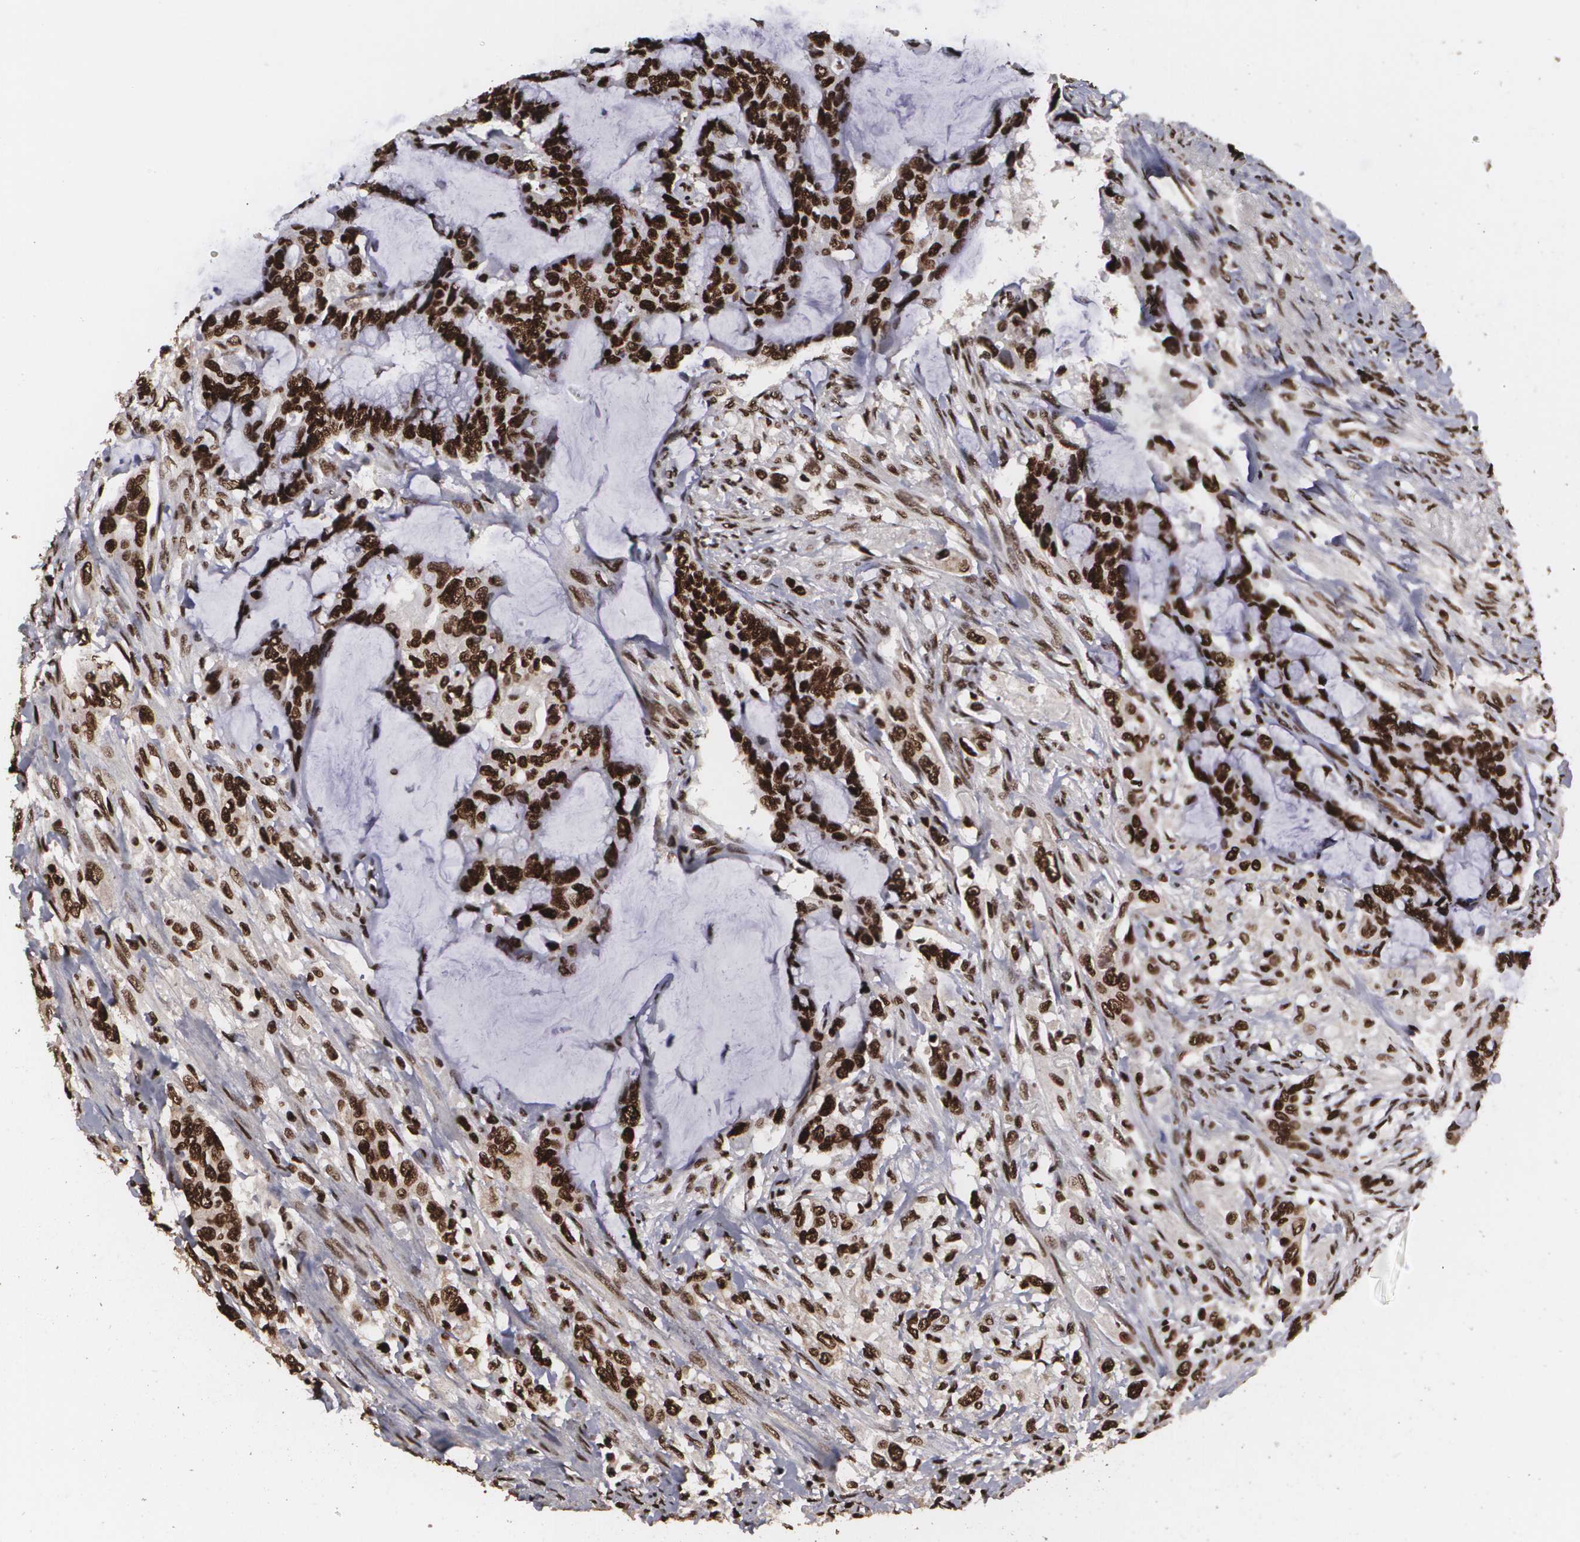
{"staining": {"intensity": "strong", "quantity": ">75%", "location": "nuclear"}, "tissue": "colorectal cancer", "cell_type": "Tumor cells", "image_type": "cancer", "snomed": [{"axis": "morphology", "description": "Adenocarcinoma, NOS"}, {"axis": "topography", "description": "Rectum"}], "caption": "IHC (DAB) staining of colorectal cancer (adenocarcinoma) displays strong nuclear protein expression in about >75% of tumor cells.", "gene": "RCOR1", "patient": {"sex": "female", "age": 59}}